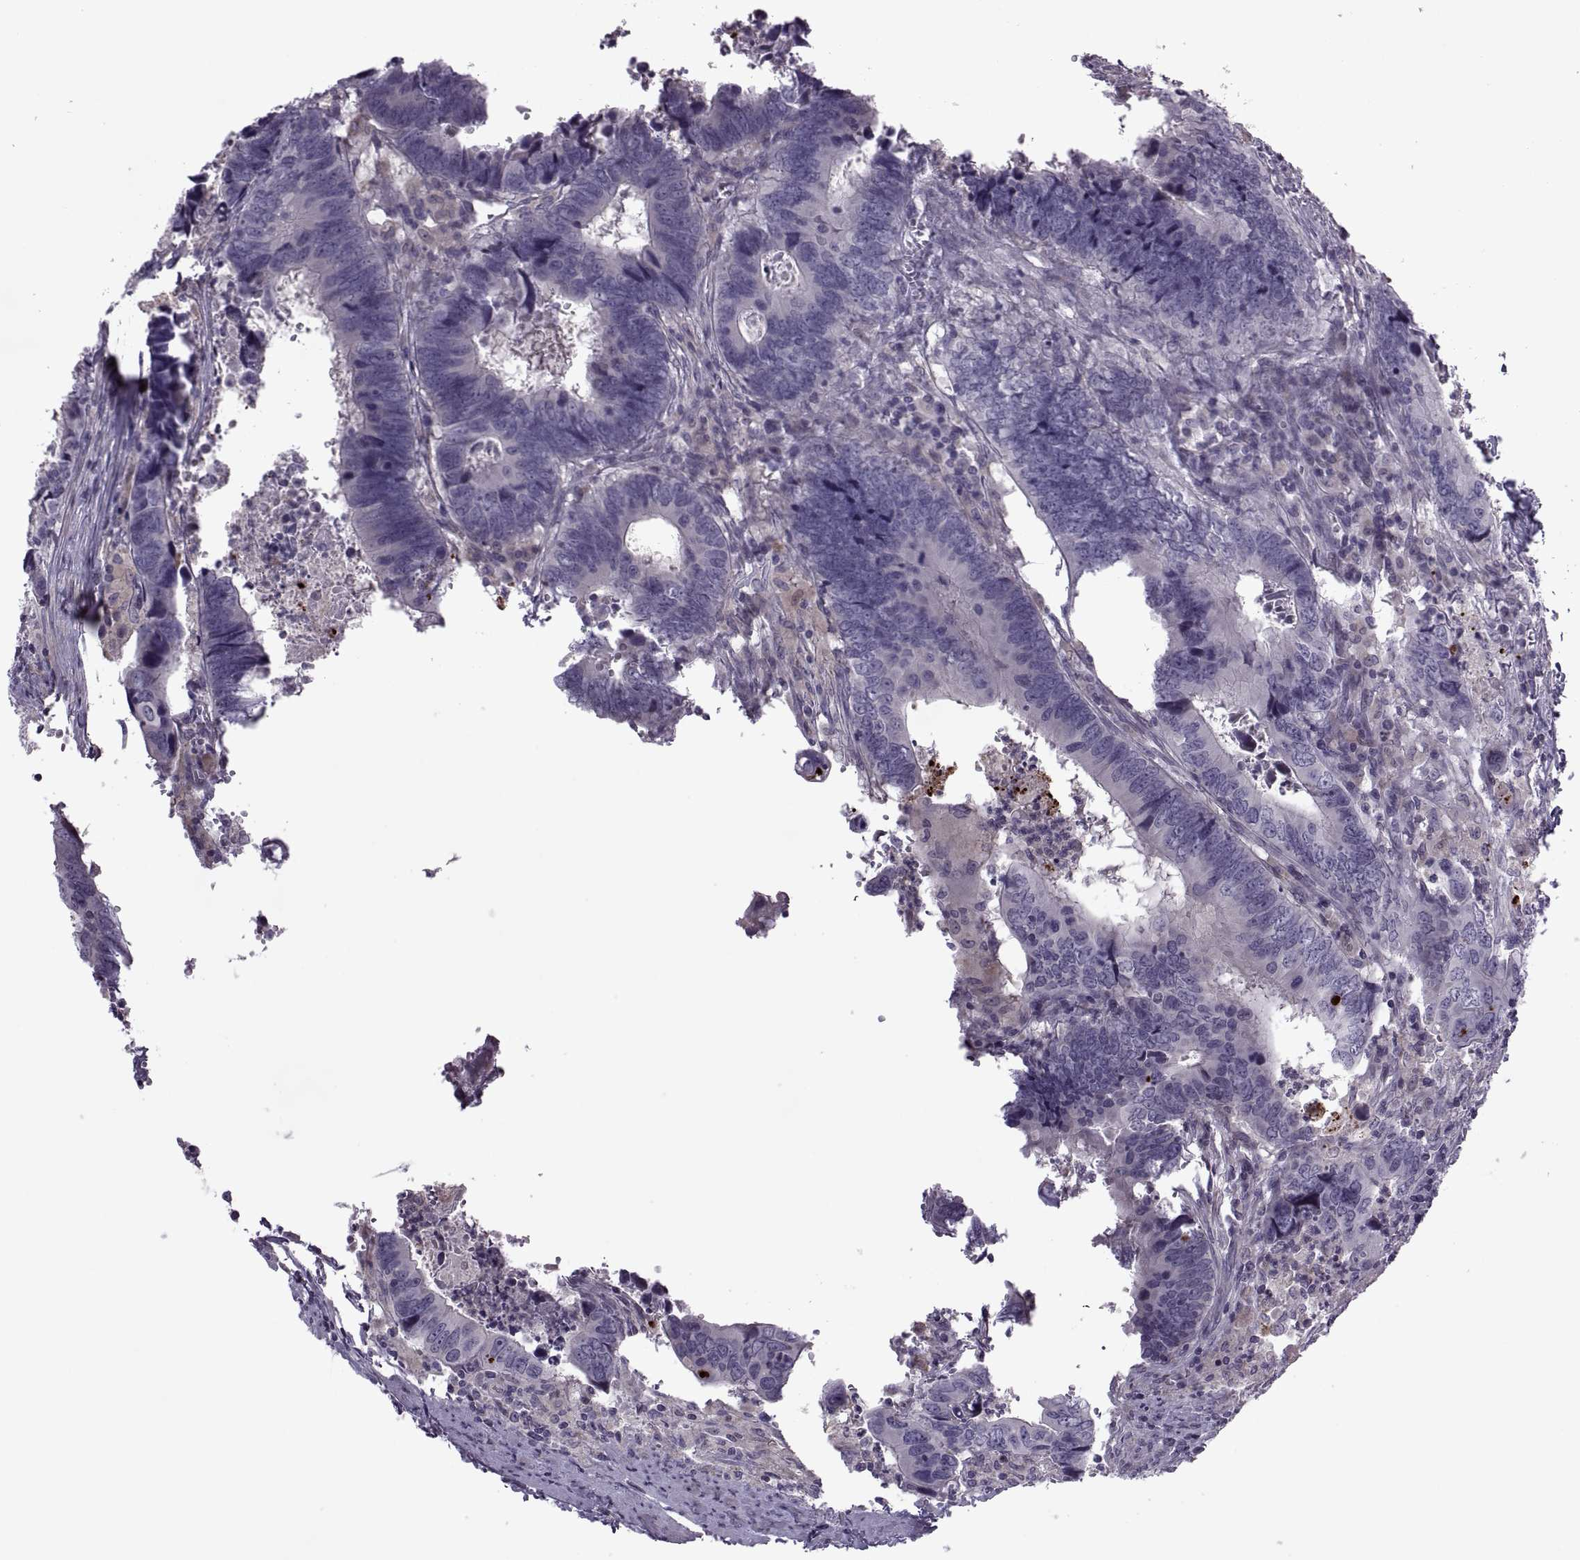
{"staining": {"intensity": "negative", "quantity": "none", "location": "none"}, "tissue": "colorectal cancer", "cell_type": "Tumor cells", "image_type": "cancer", "snomed": [{"axis": "morphology", "description": "Adenocarcinoma, NOS"}, {"axis": "topography", "description": "Colon"}], "caption": "This is an IHC histopathology image of colorectal adenocarcinoma. There is no expression in tumor cells.", "gene": "ODF3", "patient": {"sex": "female", "age": 82}}